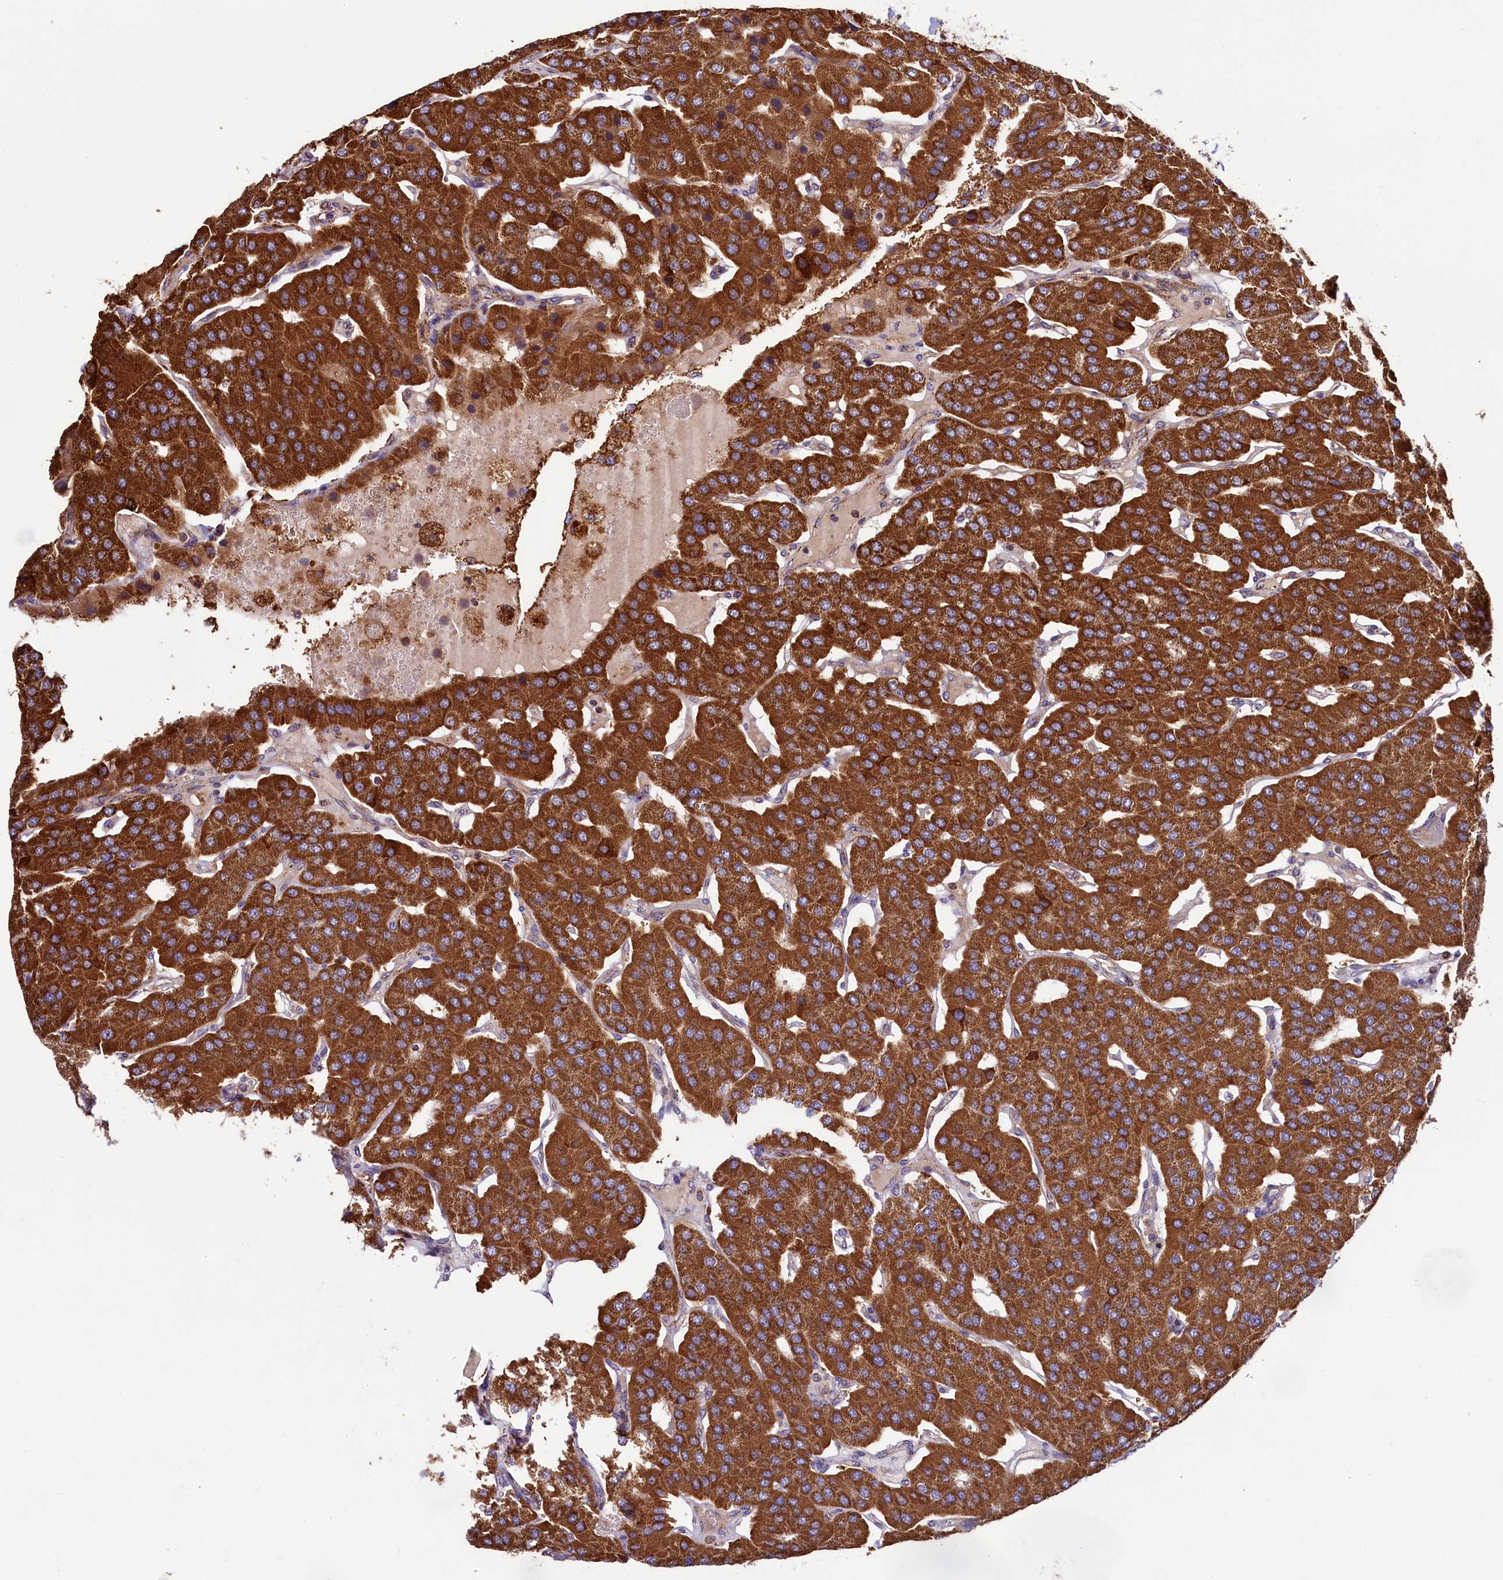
{"staining": {"intensity": "strong", "quantity": ">75%", "location": "cytoplasmic/membranous"}, "tissue": "parathyroid gland", "cell_type": "Glandular cells", "image_type": "normal", "snomed": [{"axis": "morphology", "description": "Normal tissue, NOS"}, {"axis": "morphology", "description": "Adenoma, NOS"}, {"axis": "topography", "description": "Parathyroid gland"}], "caption": "Strong cytoplasmic/membranous expression is appreciated in approximately >75% of glandular cells in normal parathyroid gland.", "gene": "STARD5", "patient": {"sex": "female", "age": 86}}